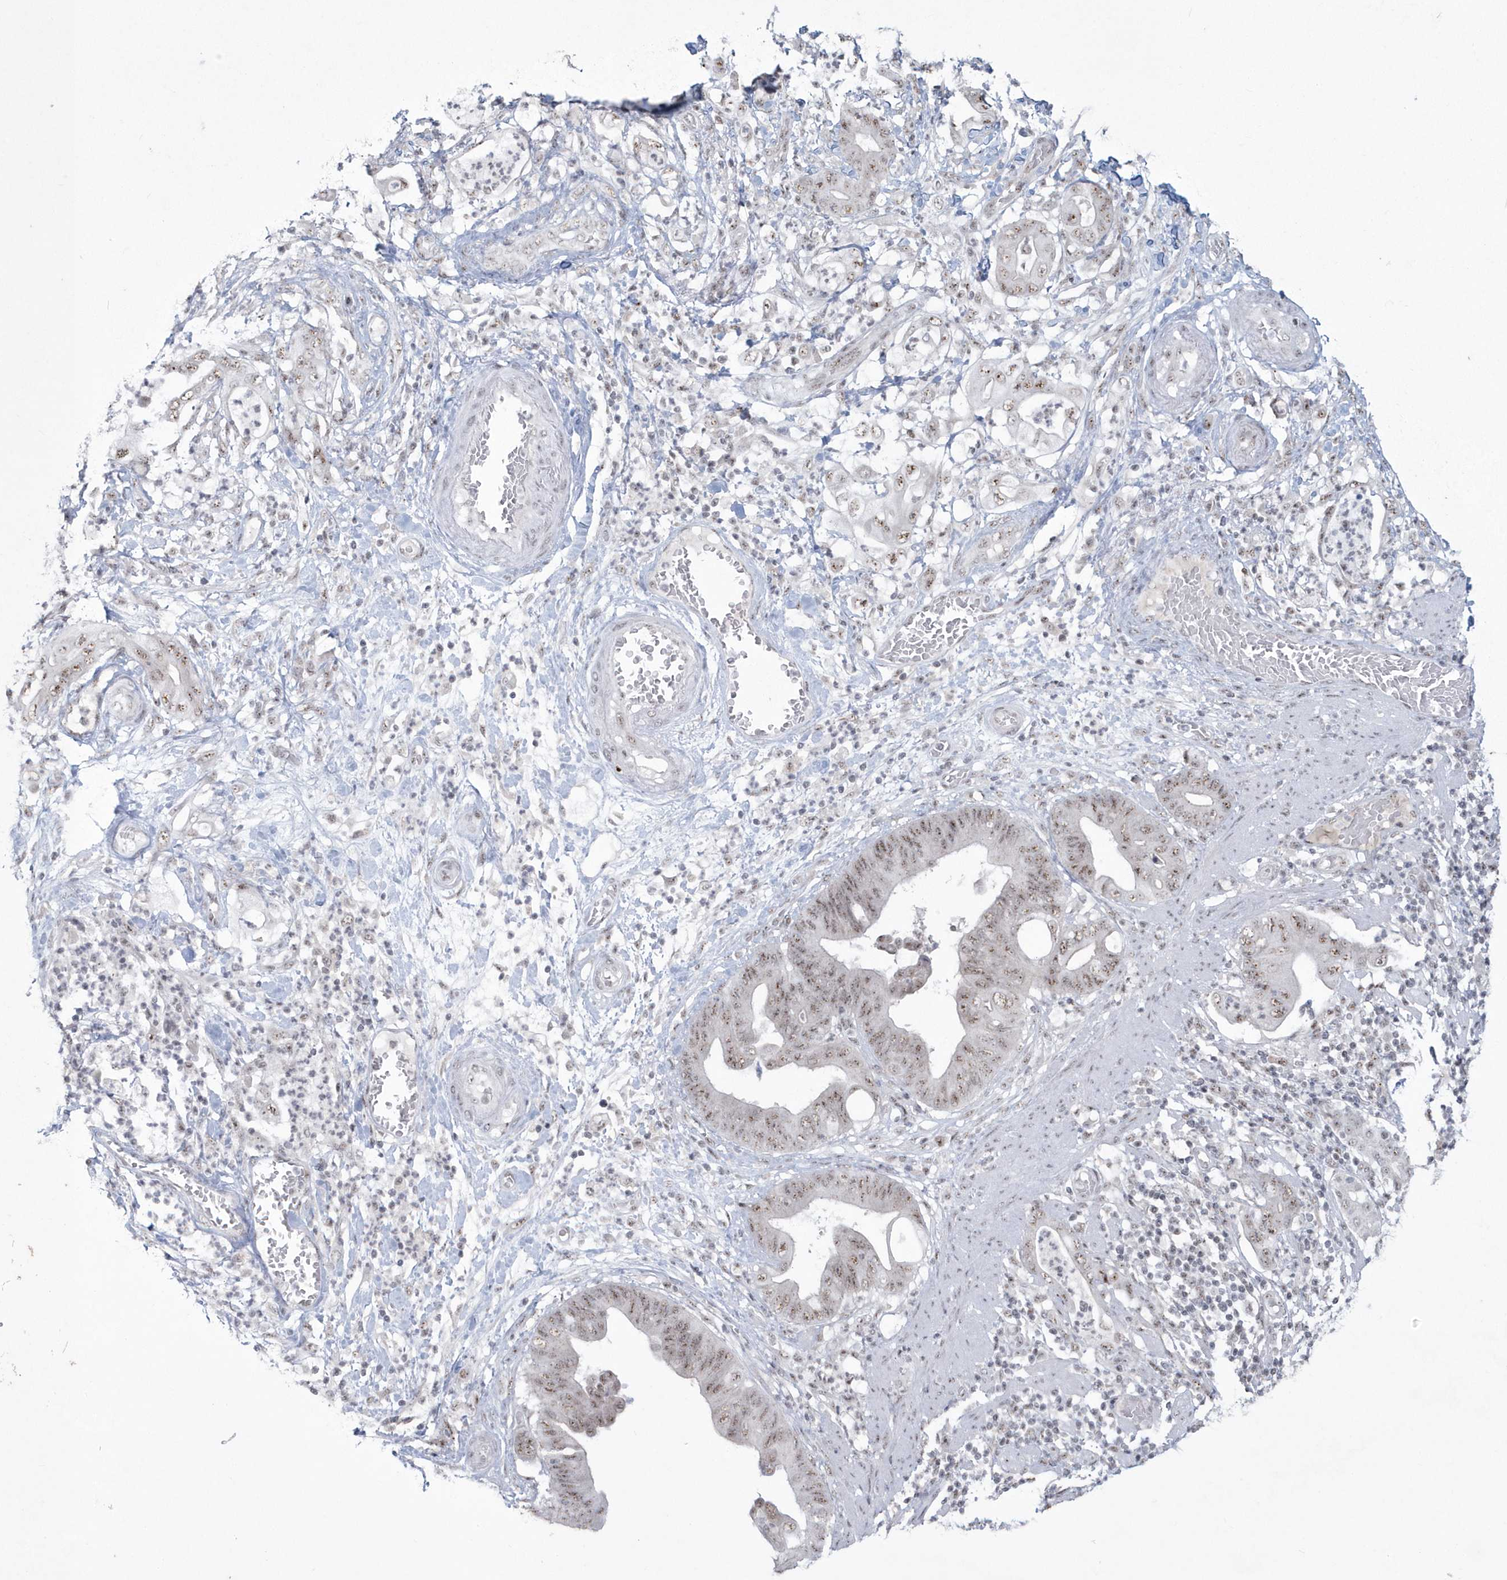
{"staining": {"intensity": "weak", "quantity": ">75%", "location": "nuclear"}, "tissue": "stomach cancer", "cell_type": "Tumor cells", "image_type": "cancer", "snomed": [{"axis": "morphology", "description": "Adenocarcinoma, NOS"}, {"axis": "topography", "description": "Stomach"}], "caption": "Protein staining by immunohistochemistry (IHC) reveals weak nuclear positivity in about >75% of tumor cells in stomach cancer. The staining was performed using DAB, with brown indicating positive protein expression. Nuclei are stained blue with hematoxylin.", "gene": "KDM6B", "patient": {"sex": "female", "age": 73}}